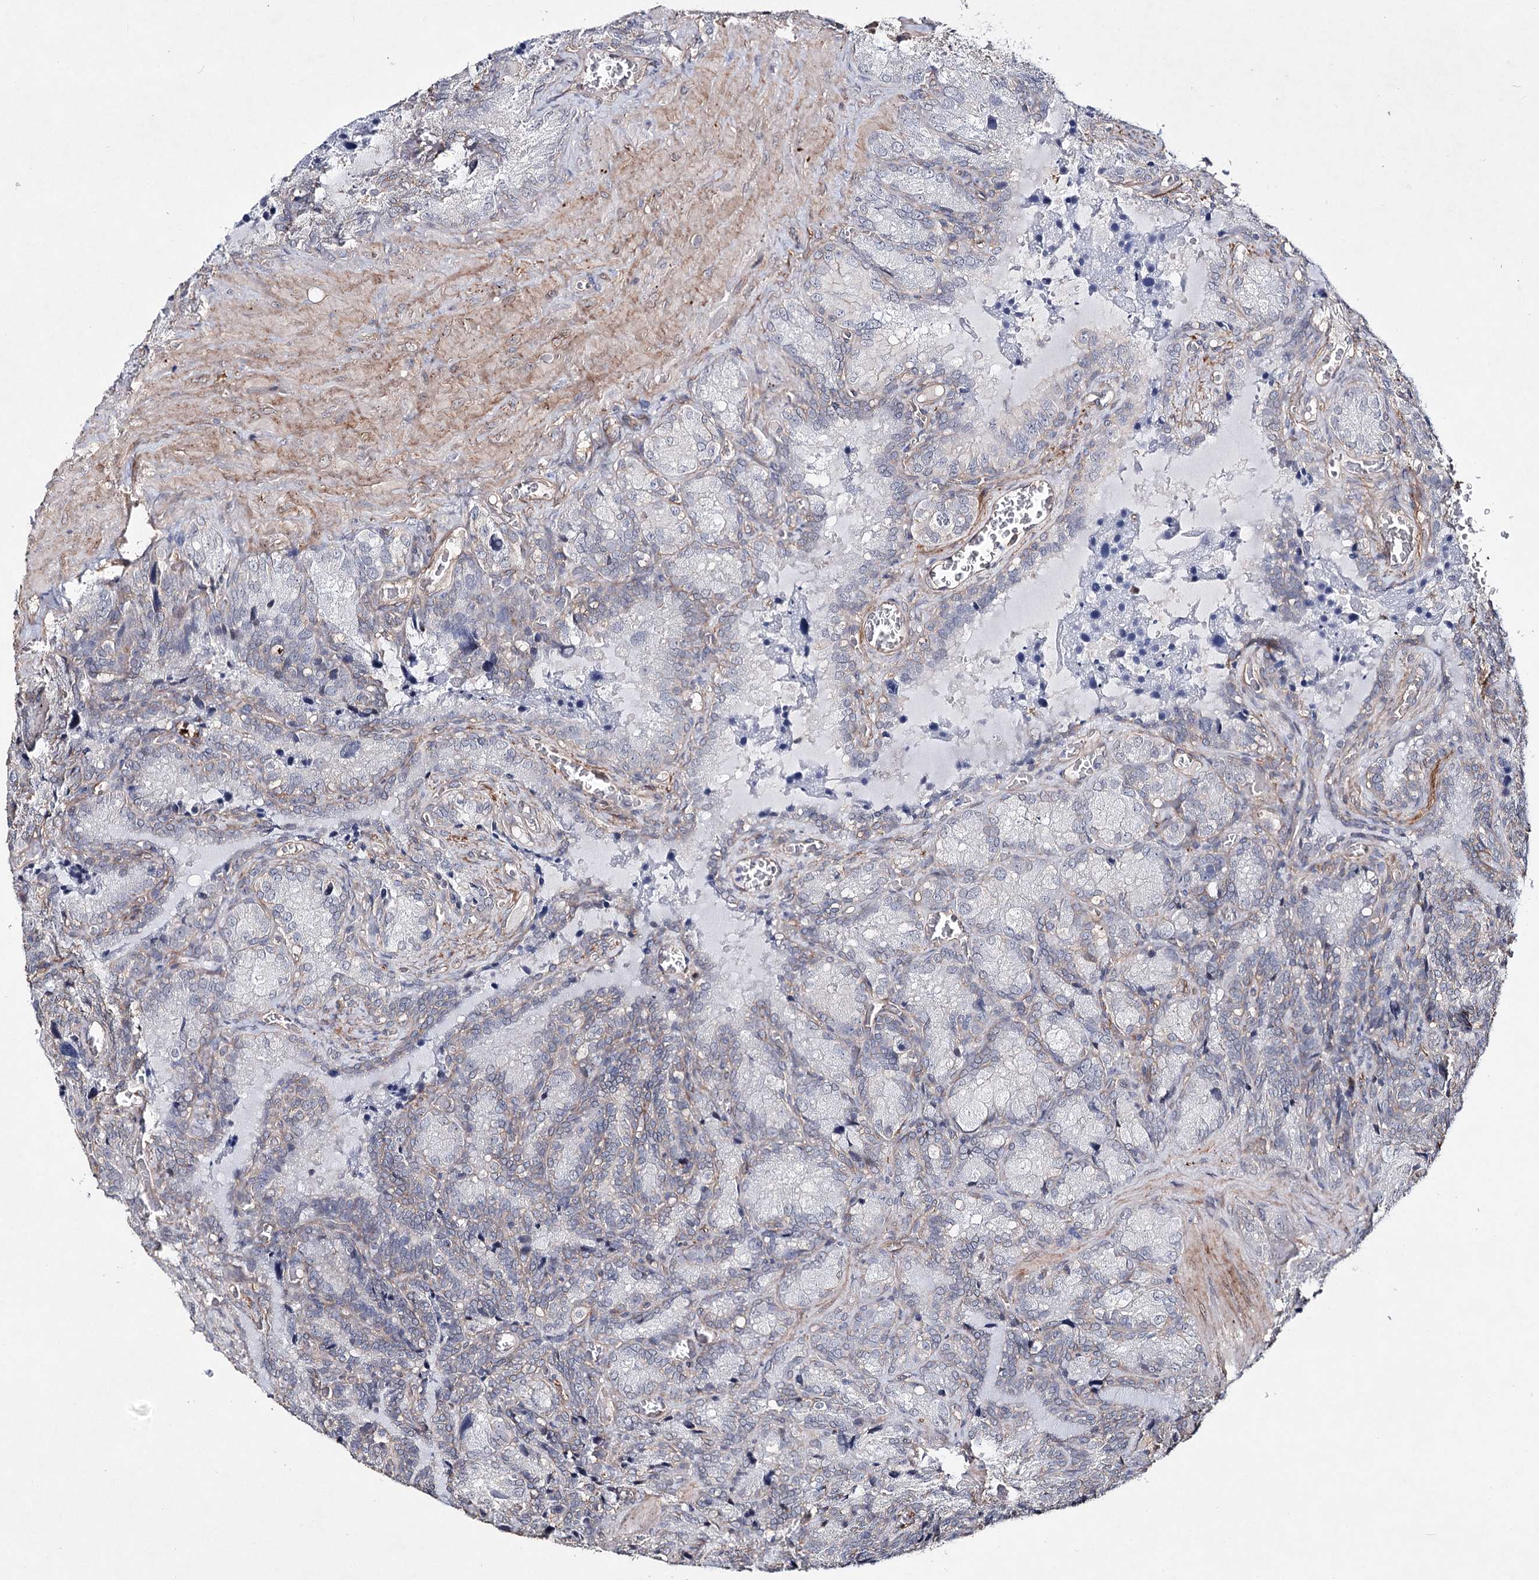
{"staining": {"intensity": "weak", "quantity": "<25%", "location": "cytoplasmic/membranous"}, "tissue": "seminal vesicle", "cell_type": "Glandular cells", "image_type": "normal", "snomed": [{"axis": "morphology", "description": "Normal tissue, NOS"}, {"axis": "topography", "description": "Seminal veicle"}], "caption": "IHC micrograph of unremarkable seminal vesicle: seminal vesicle stained with DAB displays no significant protein staining in glandular cells. (Brightfield microscopy of DAB immunohistochemistry at high magnification).", "gene": "TMEM218", "patient": {"sex": "male", "age": 62}}